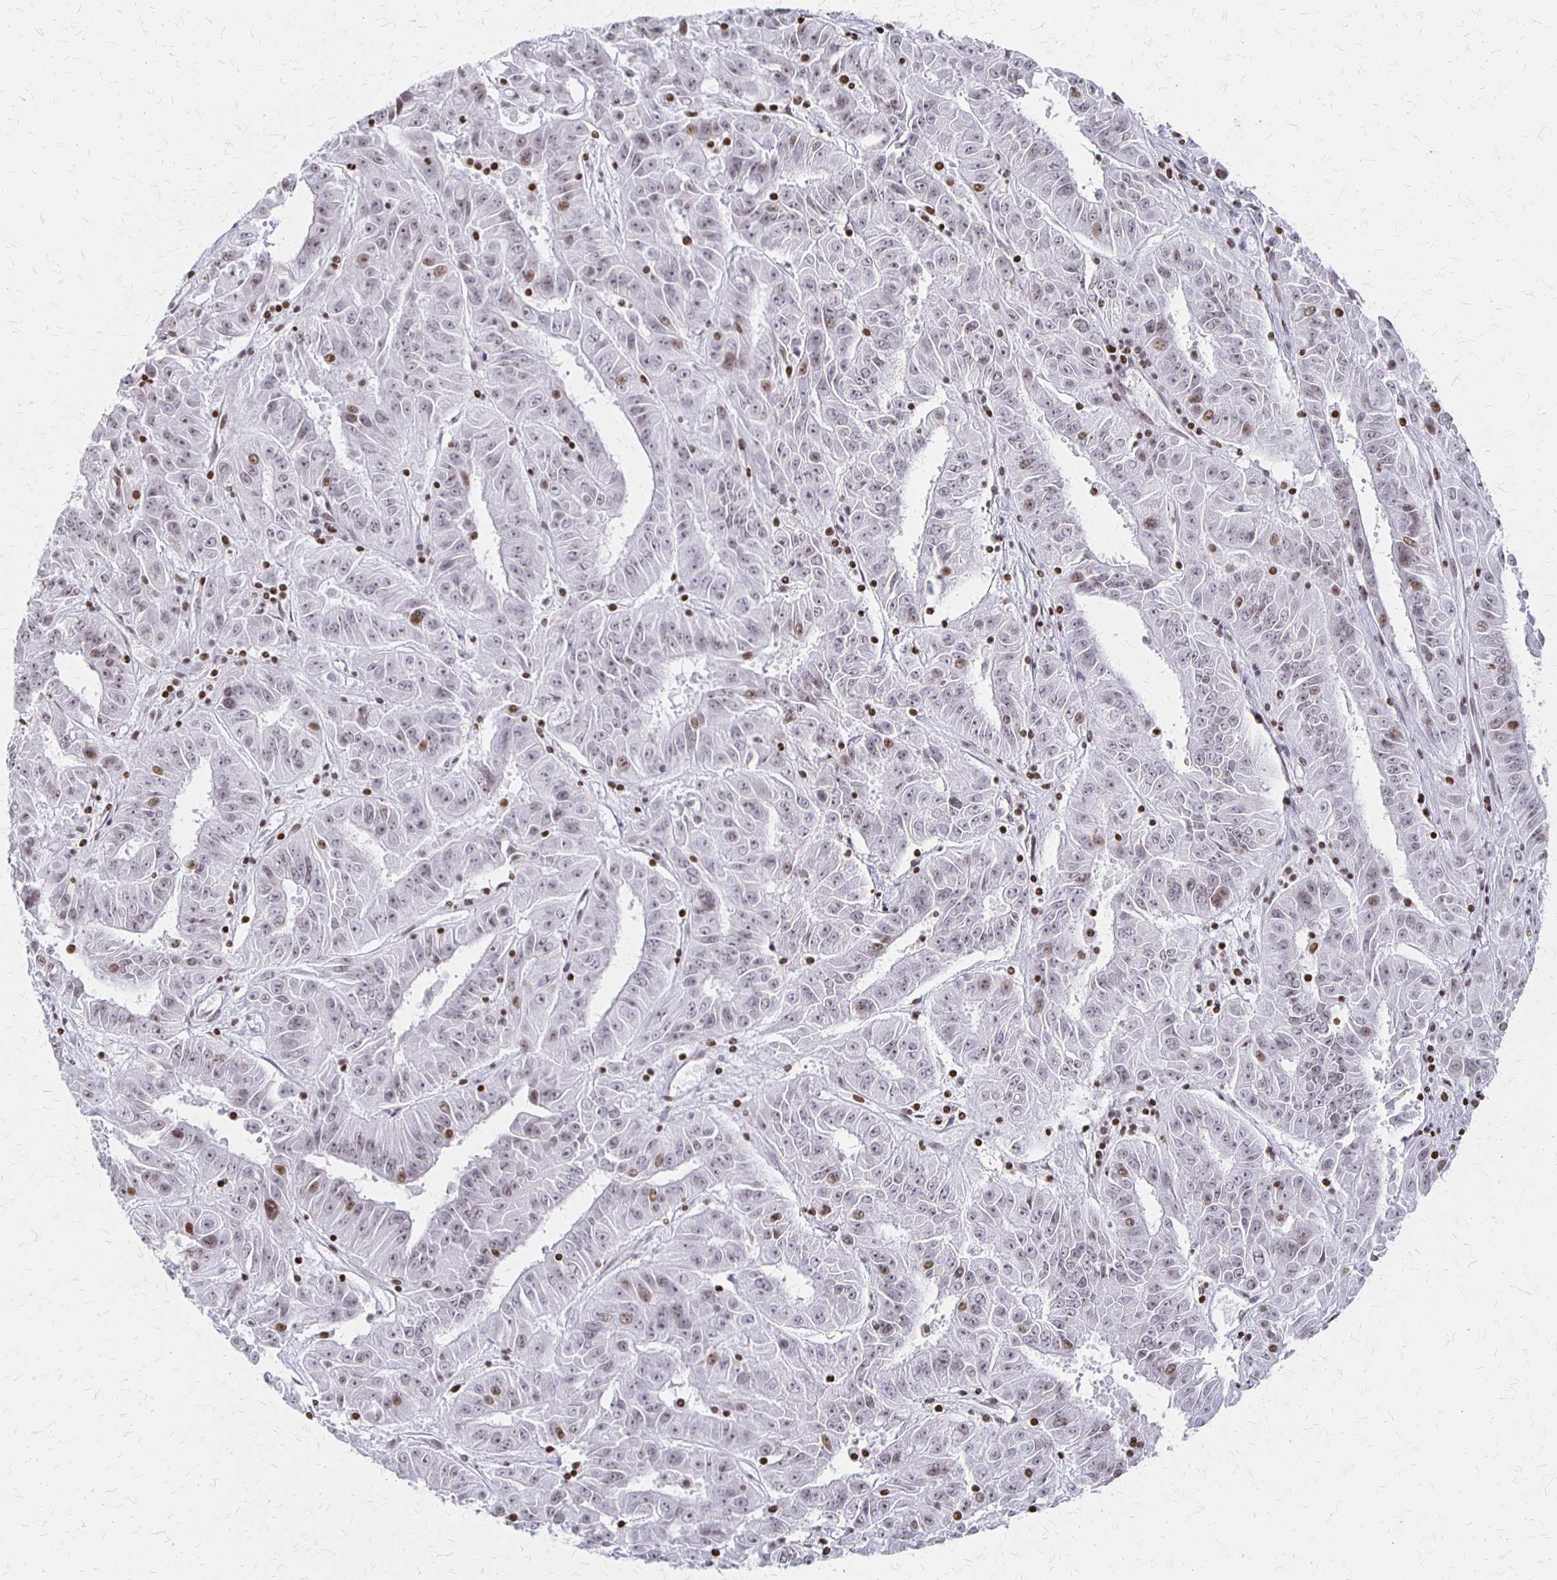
{"staining": {"intensity": "weak", "quantity": "25%-75%", "location": "nuclear"}, "tissue": "pancreatic cancer", "cell_type": "Tumor cells", "image_type": "cancer", "snomed": [{"axis": "morphology", "description": "Adenocarcinoma, NOS"}, {"axis": "topography", "description": "Pancreas"}], "caption": "This is a photomicrograph of IHC staining of pancreatic adenocarcinoma, which shows weak staining in the nuclear of tumor cells.", "gene": "ZNF280C", "patient": {"sex": "male", "age": 63}}